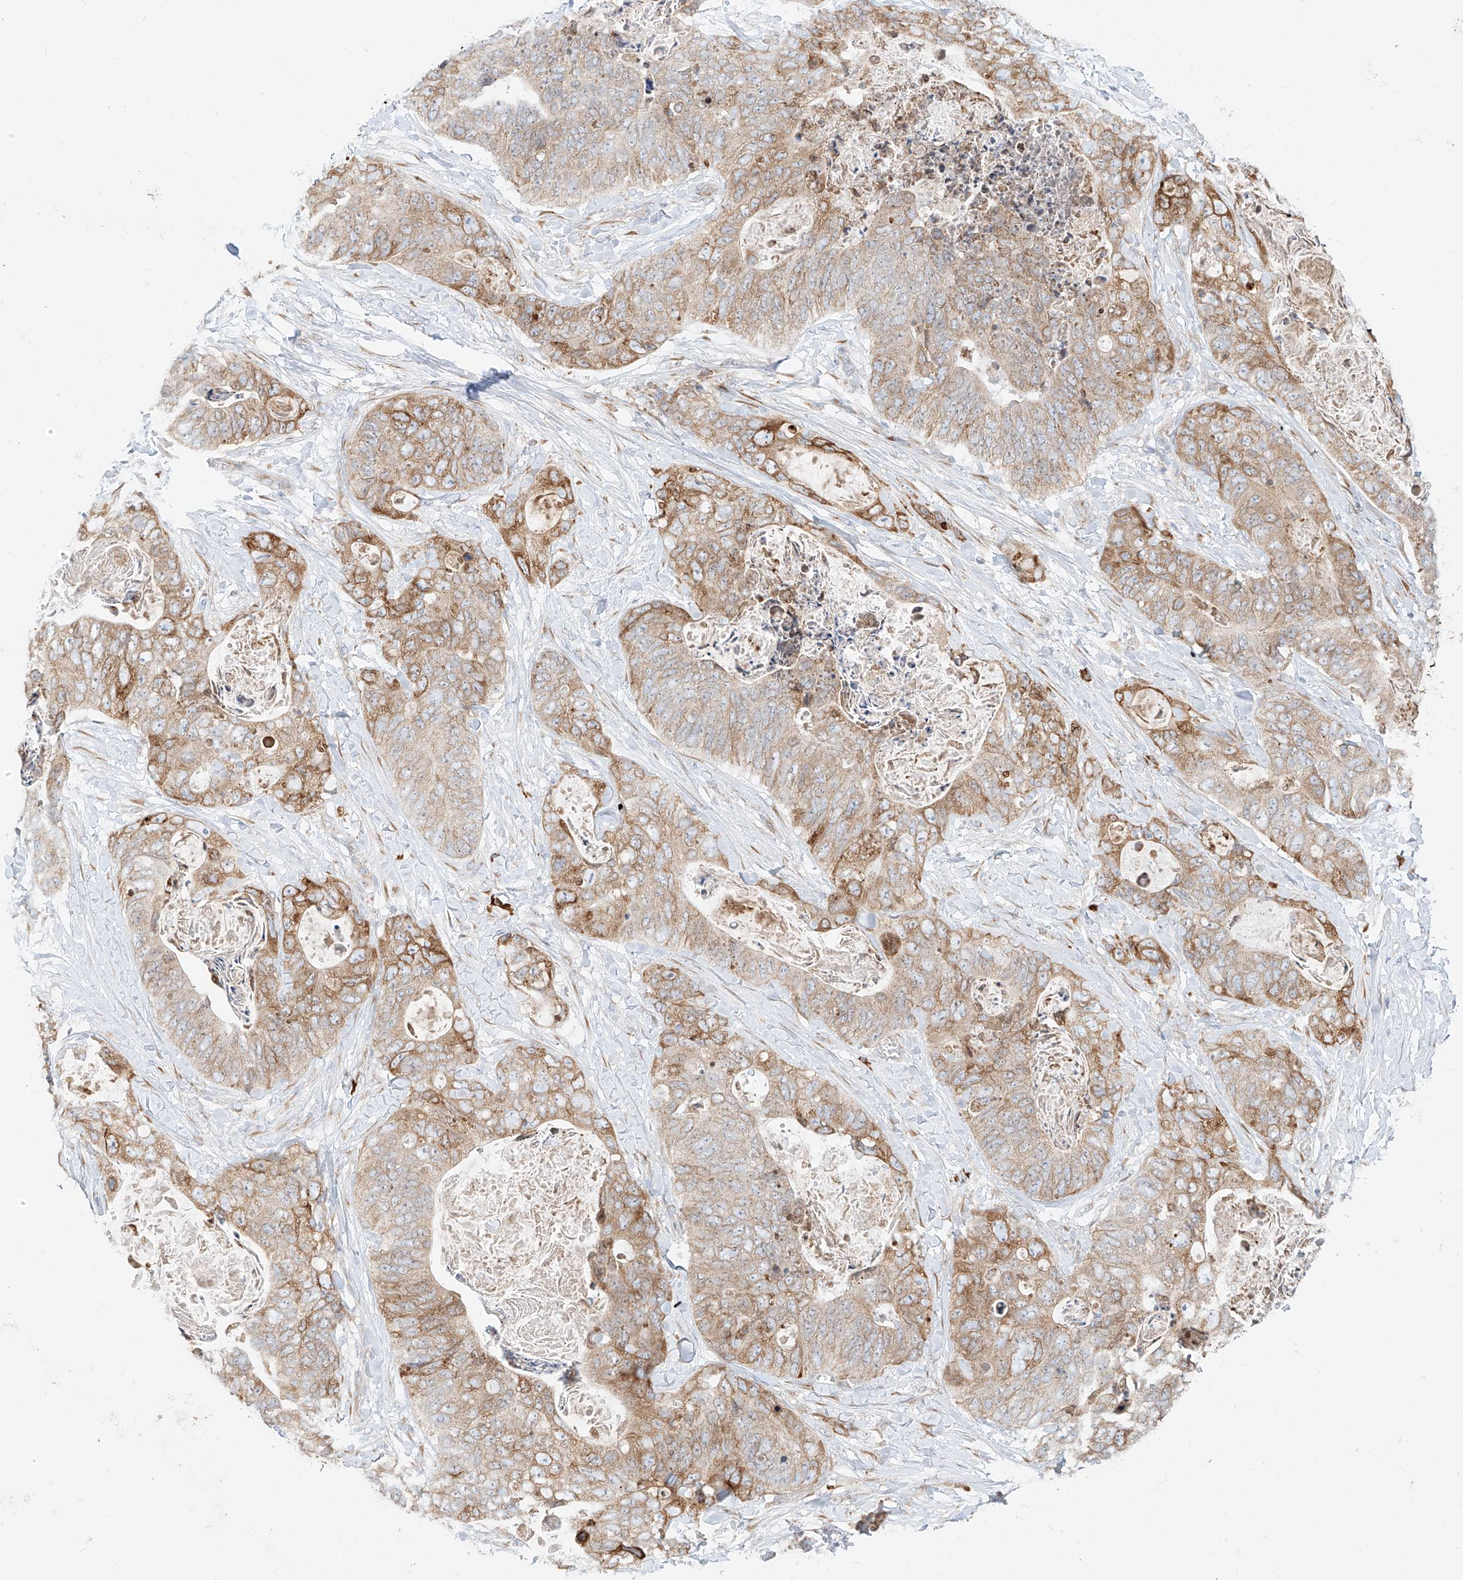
{"staining": {"intensity": "moderate", "quantity": ">75%", "location": "cytoplasmic/membranous"}, "tissue": "stomach cancer", "cell_type": "Tumor cells", "image_type": "cancer", "snomed": [{"axis": "morphology", "description": "Adenocarcinoma, NOS"}, {"axis": "topography", "description": "Stomach"}], "caption": "Human stomach cancer (adenocarcinoma) stained with a protein marker shows moderate staining in tumor cells.", "gene": "STT3A", "patient": {"sex": "female", "age": 89}}